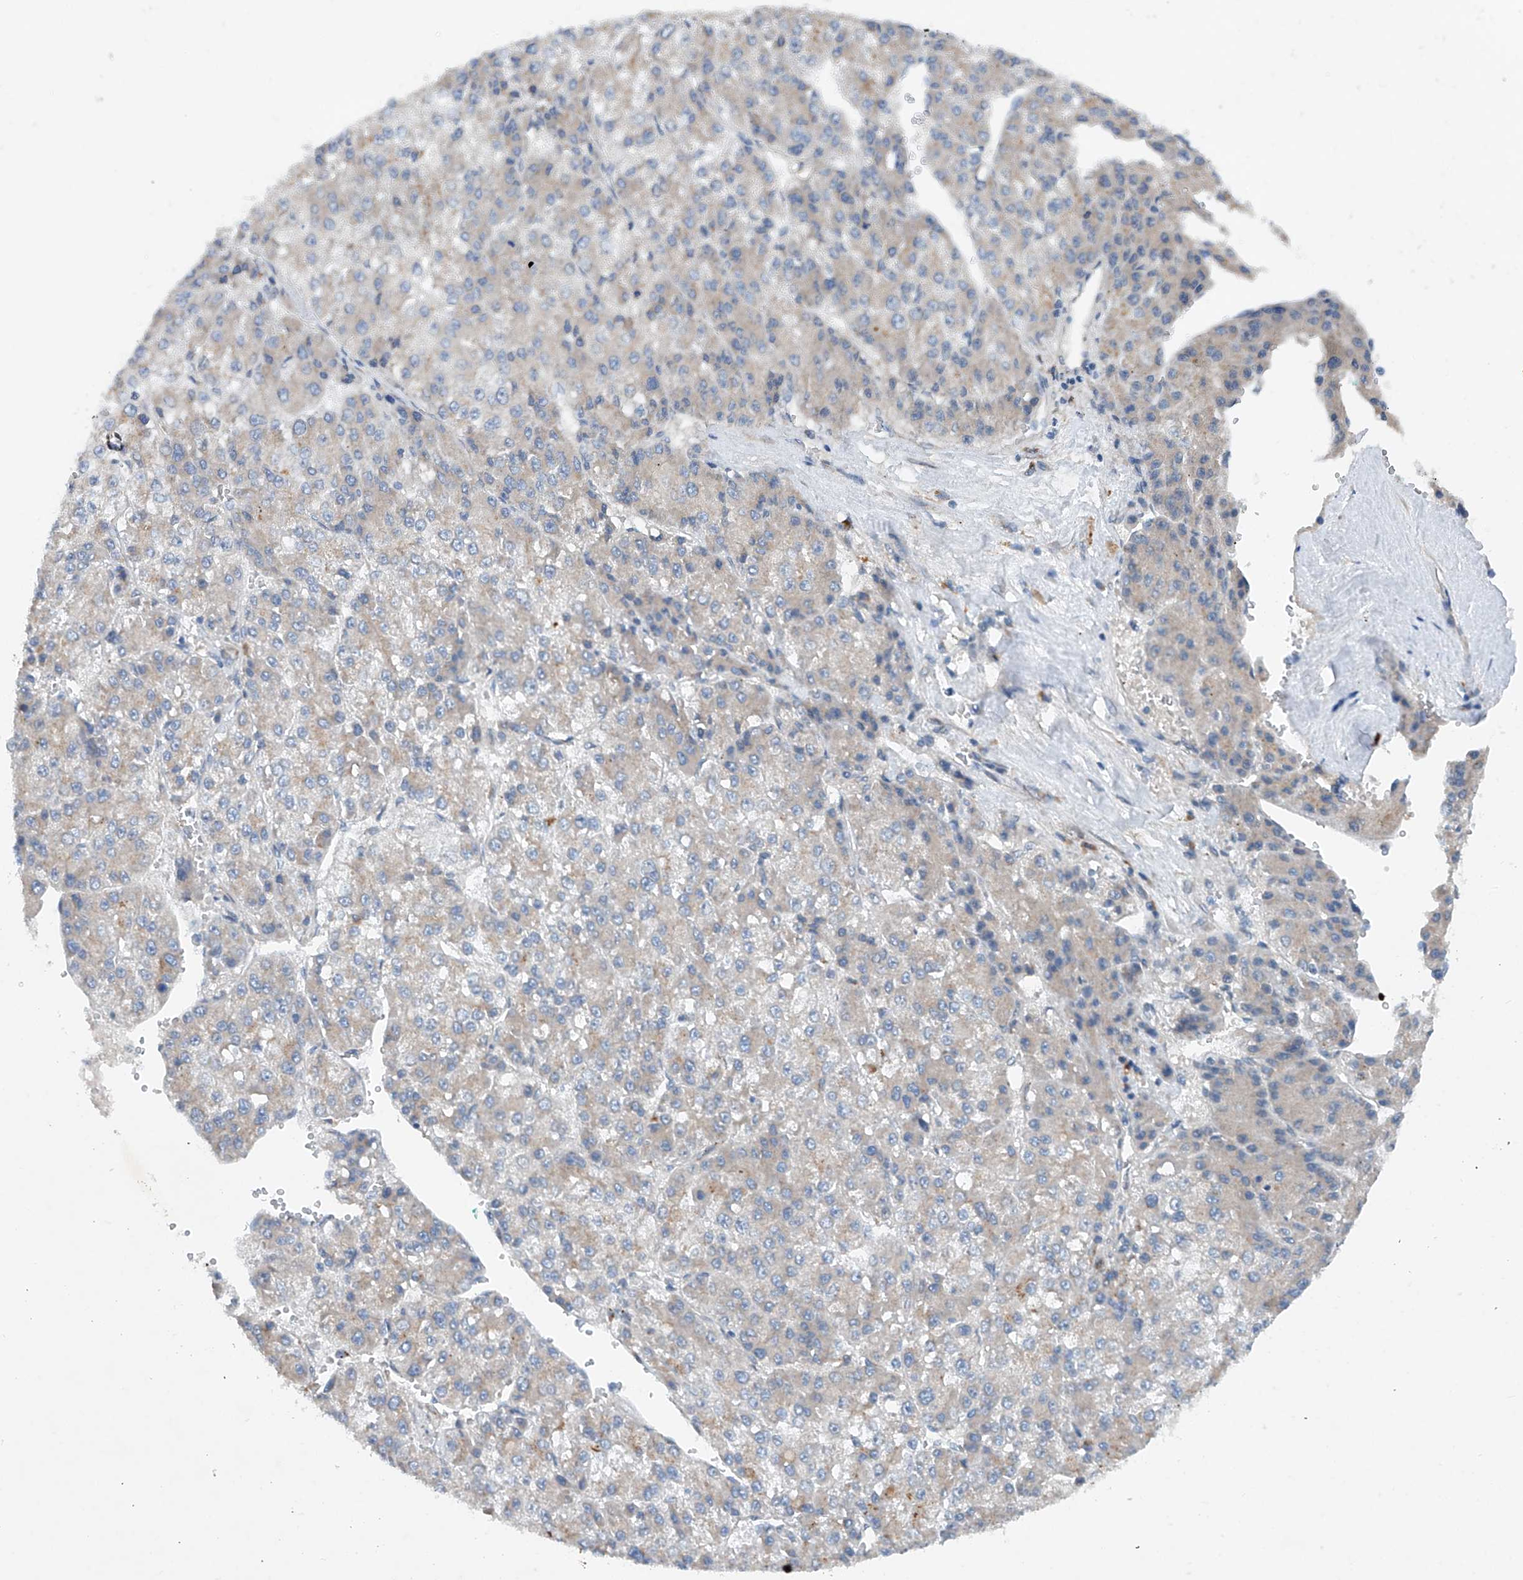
{"staining": {"intensity": "negative", "quantity": "none", "location": "none"}, "tissue": "liver cancer", "cell_type": "Tumor cells", "image_type": "cancer", "snomed": [{"axis": "morphology", "description": "Carcinoma, Hepatocellular, NOS"}, {"axis": "topography", "description": "Liver"}], "caption": "Liver hepatocellular carcinoma stained for a protein using immunohistochemistry reveals no staining tumor cells.", "gene": "CEP85L", "patient": {"sex": "female", "age": 73}}